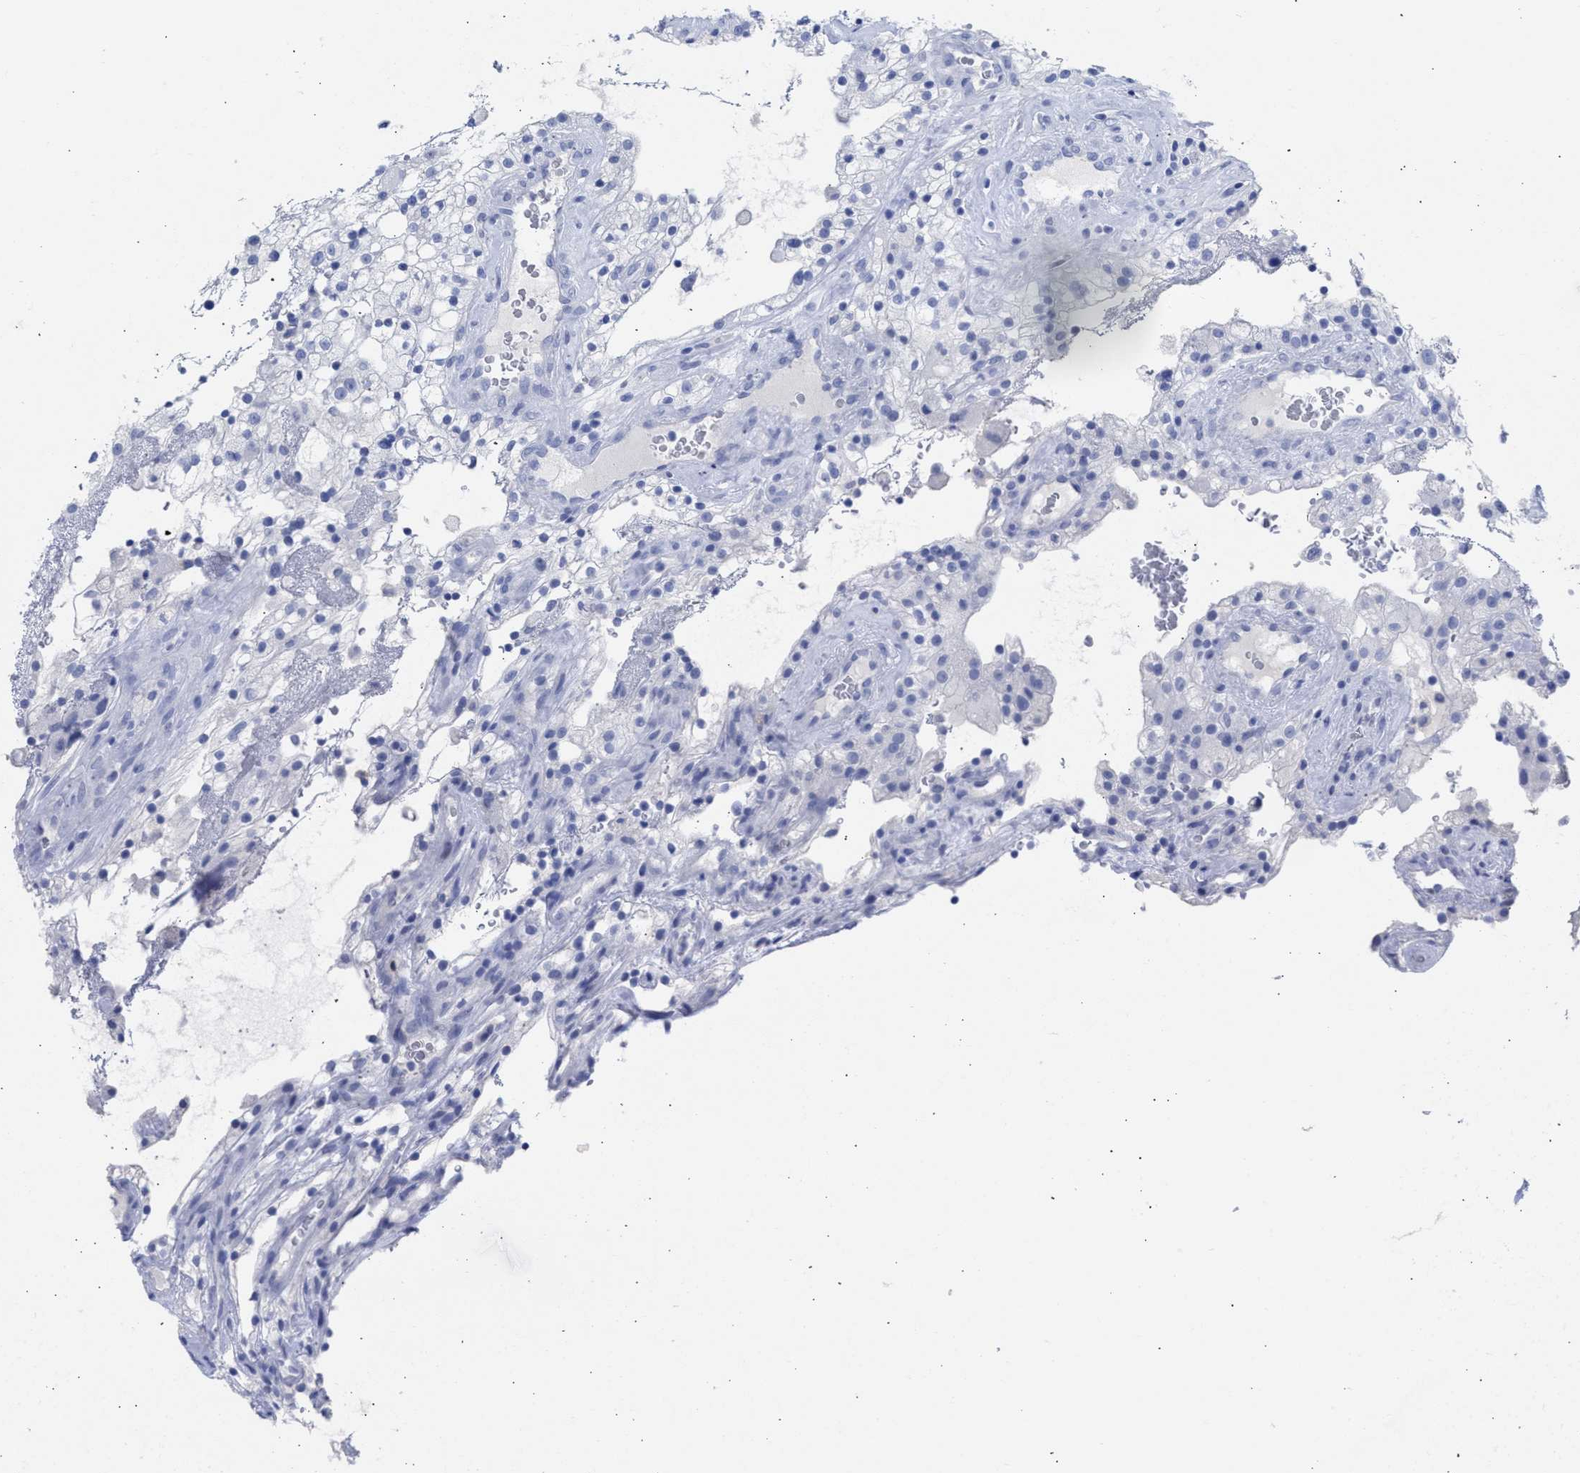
{"staining": {"intensity": "negative", "quantity": "none", "location": "none"}, "tissue": "renal cancer", "cell_type": "Tumor cells", "image_type": "cancer", "snomed": [{"axis": "morphology", "description": "Adenocarcinoma, NOS"}, {"axis": "topography", "description": "Kidney"}], "caption": "IHC photomicrograph of neoplastic tissue: human adenocarcinoma (renal) stained with DAB (3,3'-diaminobenzidine) demonstrates no significant protein staining in tumor cells.", "gene": "NCAM1", "patient": {"sex": "female", "age": 52}}